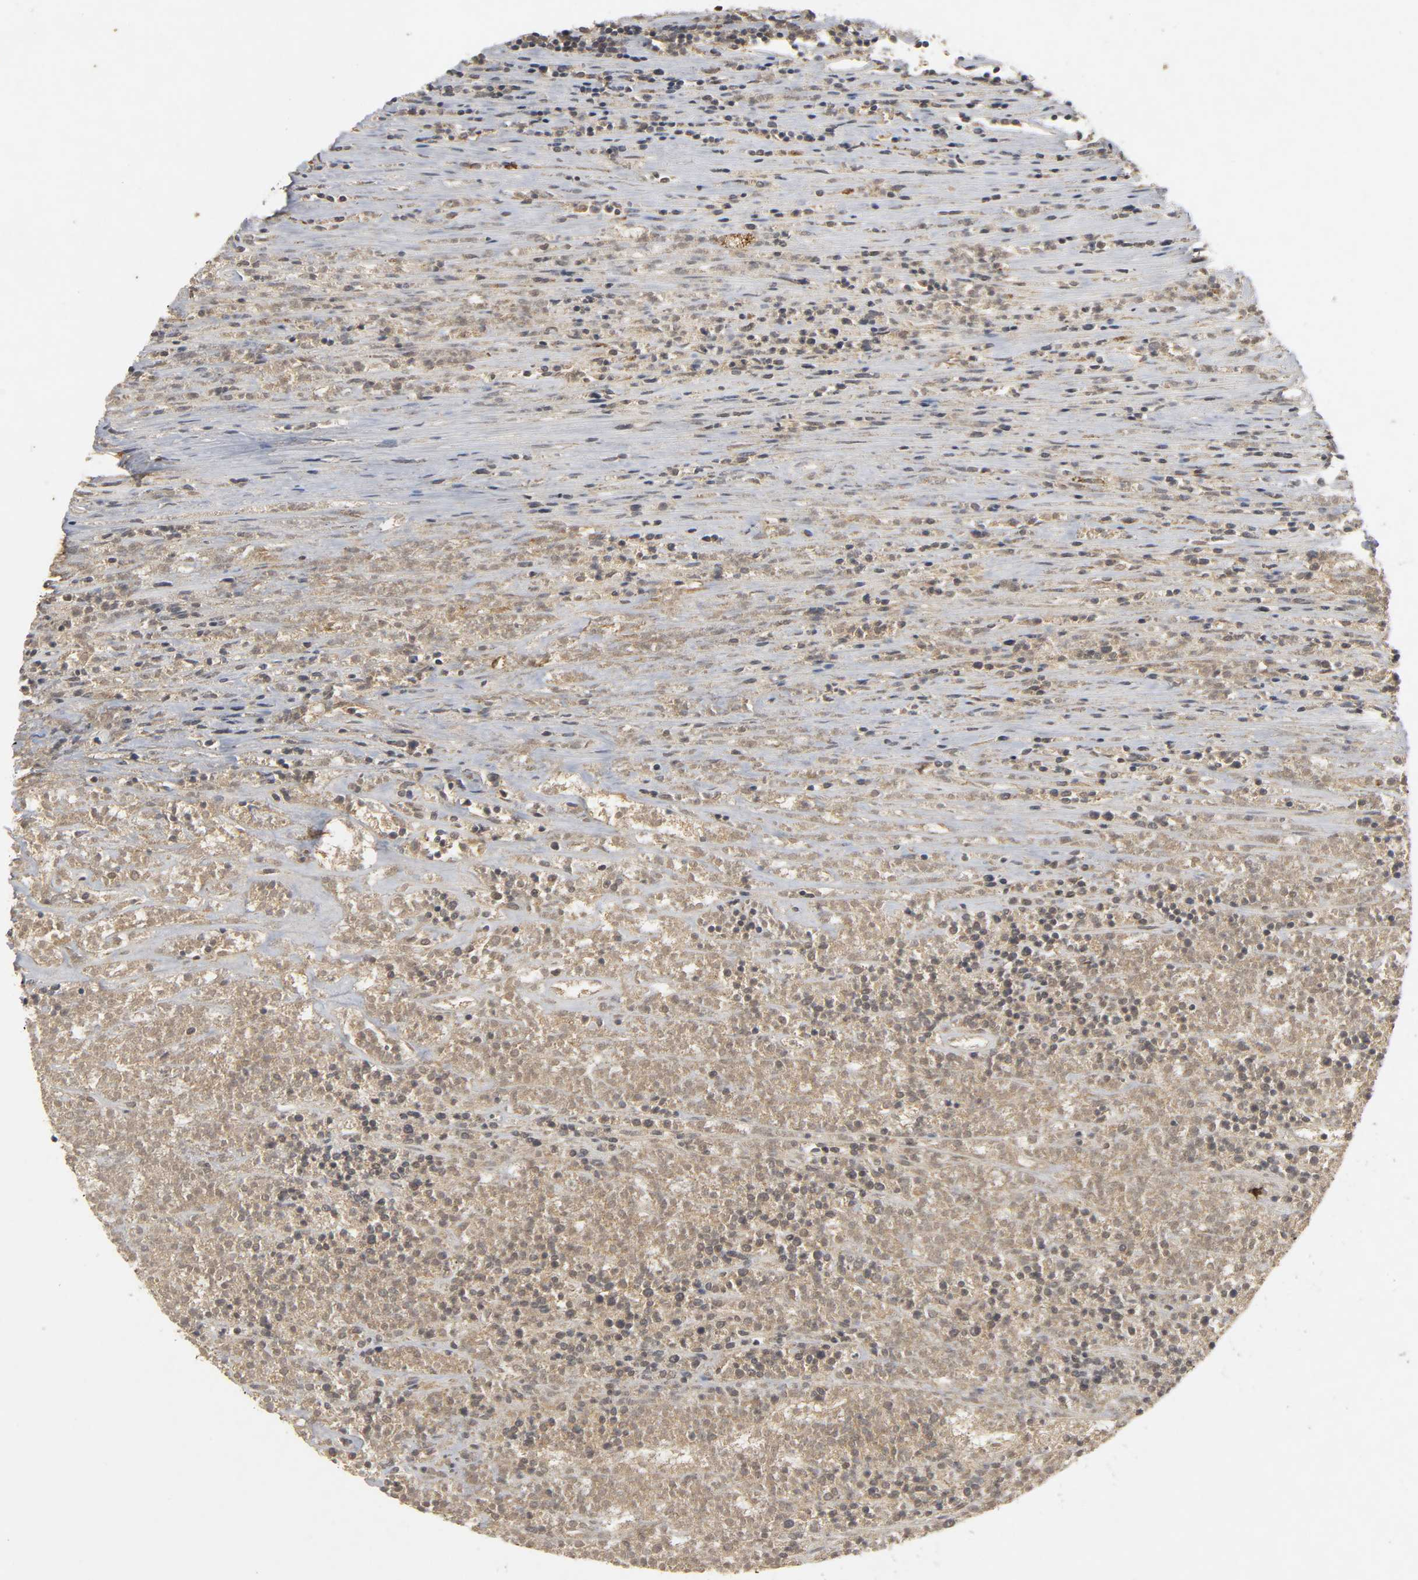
{"staining": {"intensity": "weak", "quantity": ">75%", "location": "cytoplasmic/membranous"}, "tissue": "lymphoma", "cell_type": "Tumor cells", "image_type": "cancer", "snomed": [{"axis": "morphology", "description": "Malignant lymphoma, non-Hodgkin's type, High grade"}, {"axis": "topography", "description": "Lymph node"}], "caption": "This is an image of immunohistochemistry staining of lymphoma, which shows weak expression in the cytoplasmic/membranous of tumor cells.", "gene": "TRAF6", "patient": {"sex": "female", "age": 73}}